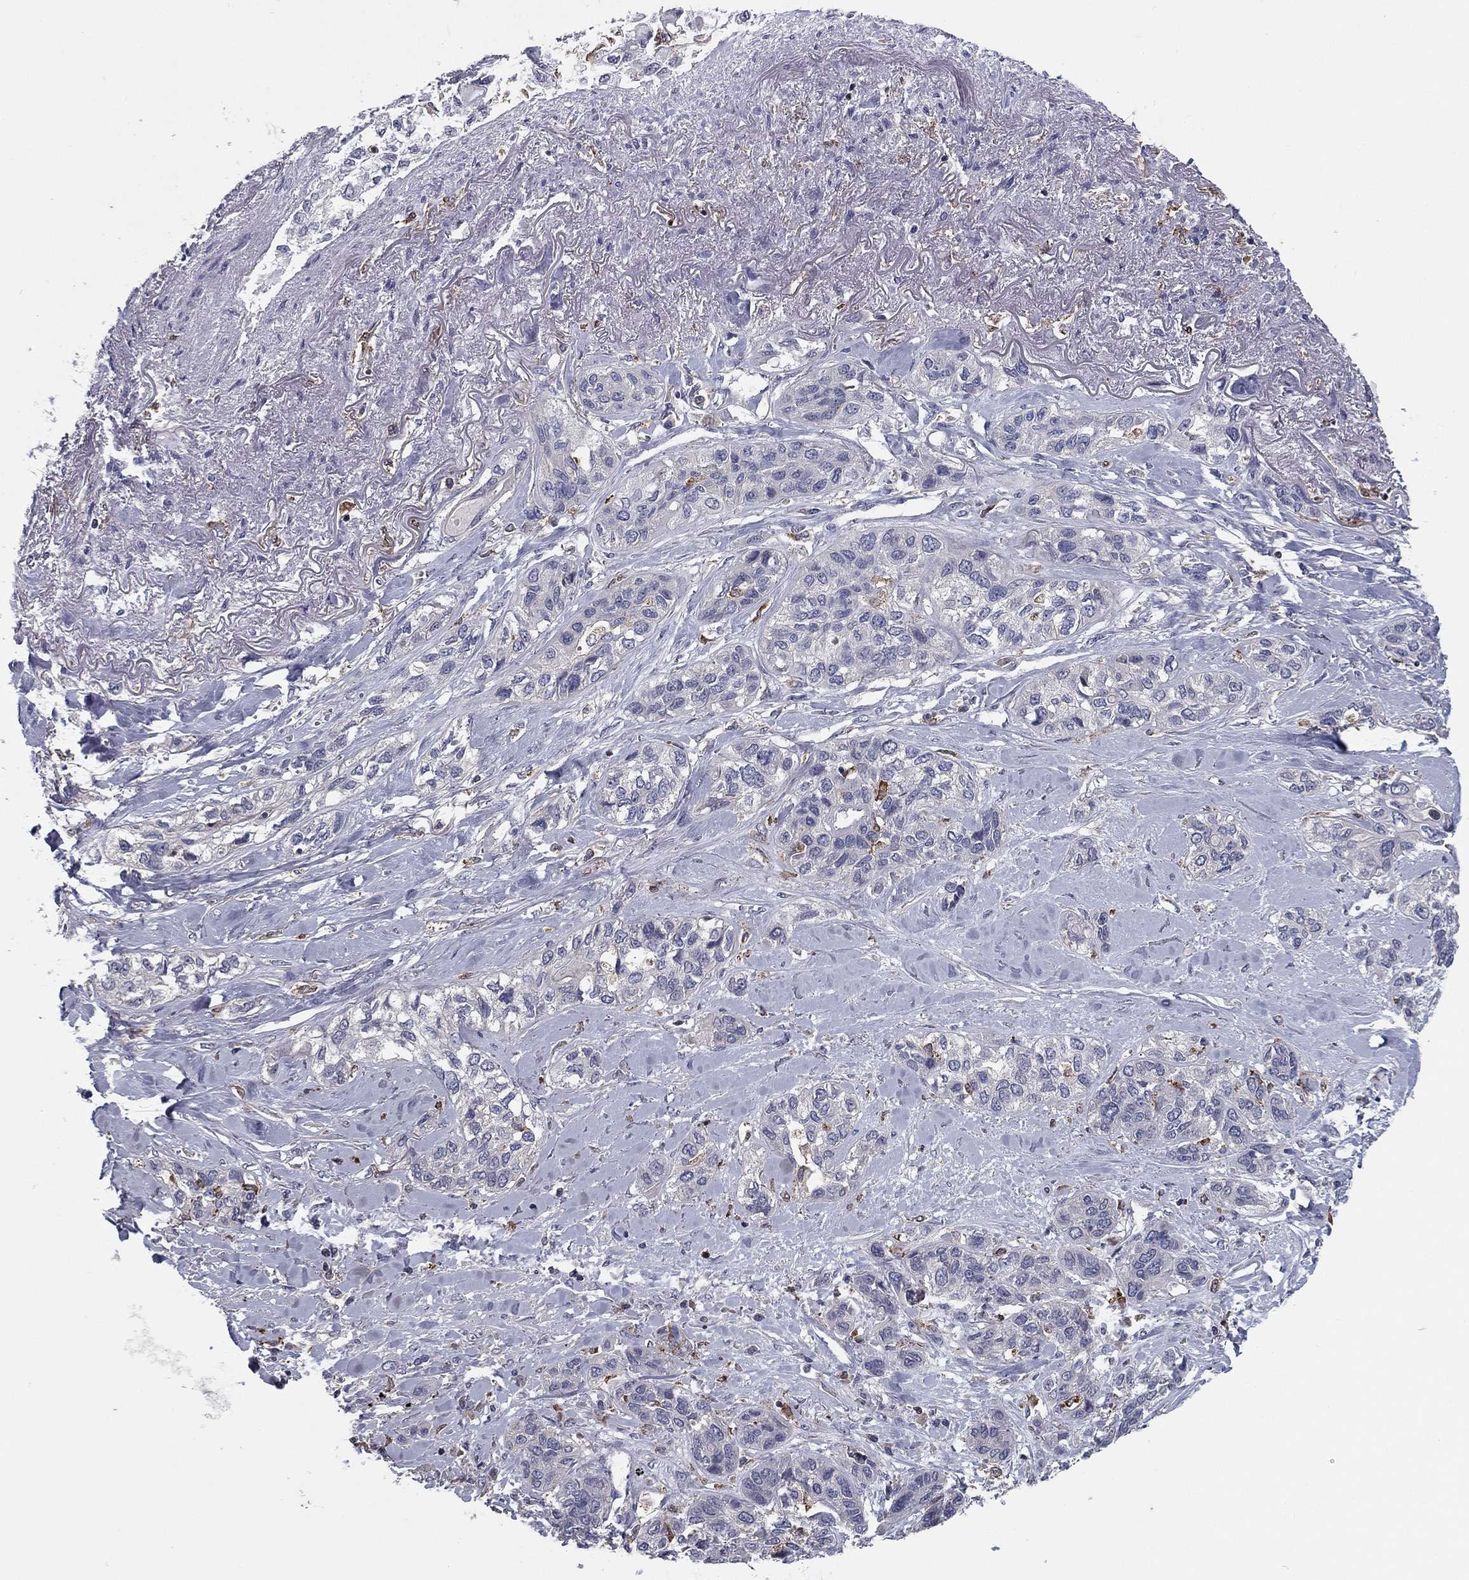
{"staining": {"intensity": "negative", "quantity": "none", "location": "none"}, "tissue": "lung cancer", "cell_type": "Tumor cells", "image_type": "cancer", "snomed": [{"axis": "morphology", "description": "Squamous cell carcinoma, NOS"}, {"axis": "topography", "description": "Lung"}], "caption": "IHC histopathology image of neoplastic tissue: squamous cell carcinoma (lung) stained with DAB (3,3'-diaminobenzidine) exhibits no significant protein positivity in tumor cells.", "gene": "PLCB2", "patient": {"sex": "female", "age": 70}}